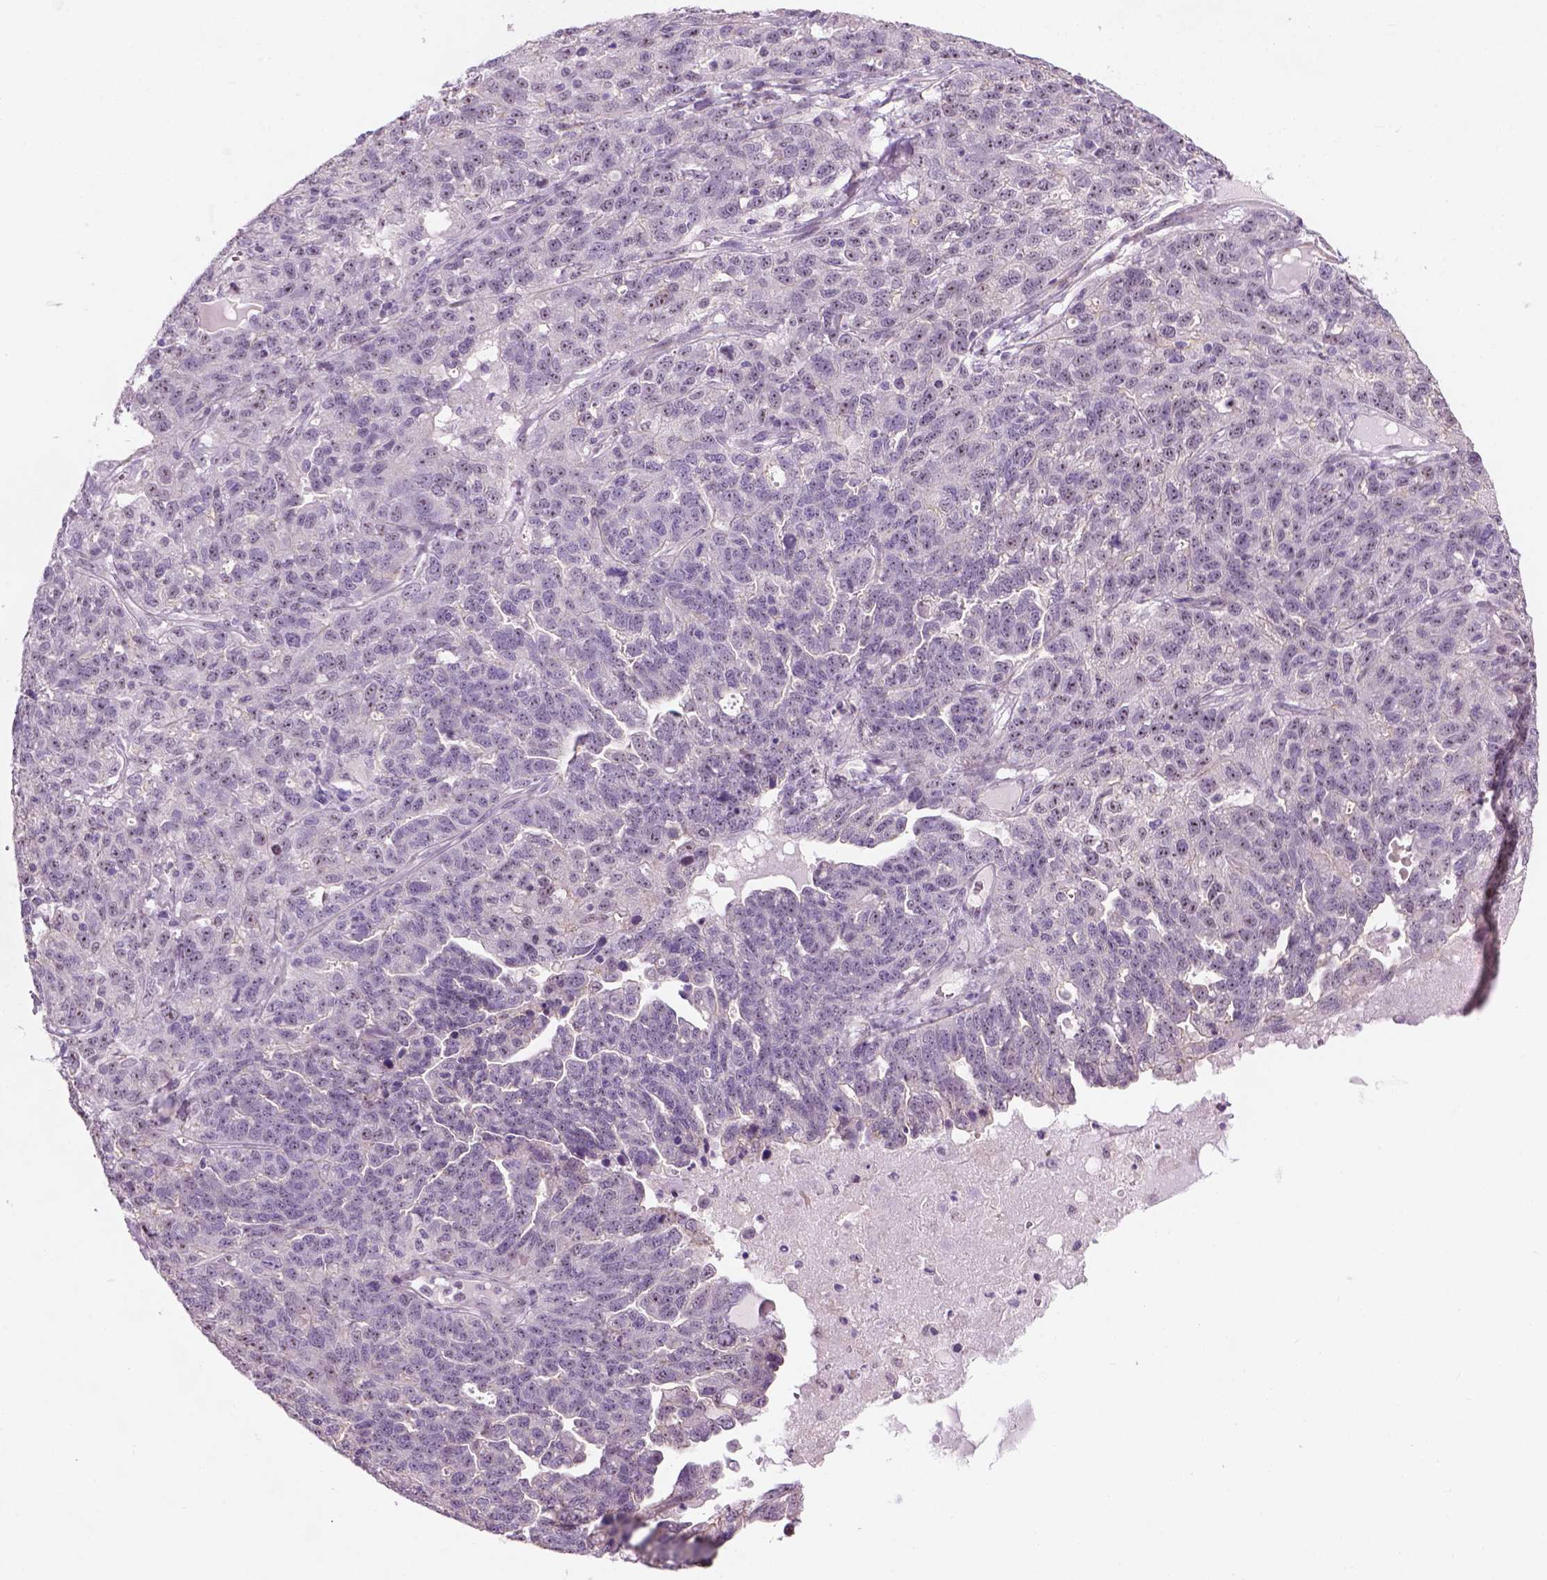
{"staining": {"intensity": "weak", "quantity": ">75%", "location": "nuclear"}, "tissue": "ovarian cancer", "cell_type": "Tumor cells", "image_type": "cancer", "snomed": [{"axis": "morphology", "description": "Cystadenocarcinoma, serous, NOS"}, {"axis": "topography", "description": "Ovary"}], "caption": "IHC of human serous cystadenocarcinoma (ovarian) demonstrates low levels of weak nuclear positivity in about >75% of tumor cells. Using DAB (brown) and hematoxylin (blue) stains, captured at high magnification using brightfield microscopy.", "gene": "RRS1", "patient": {"sex": "female", "age": 71}}